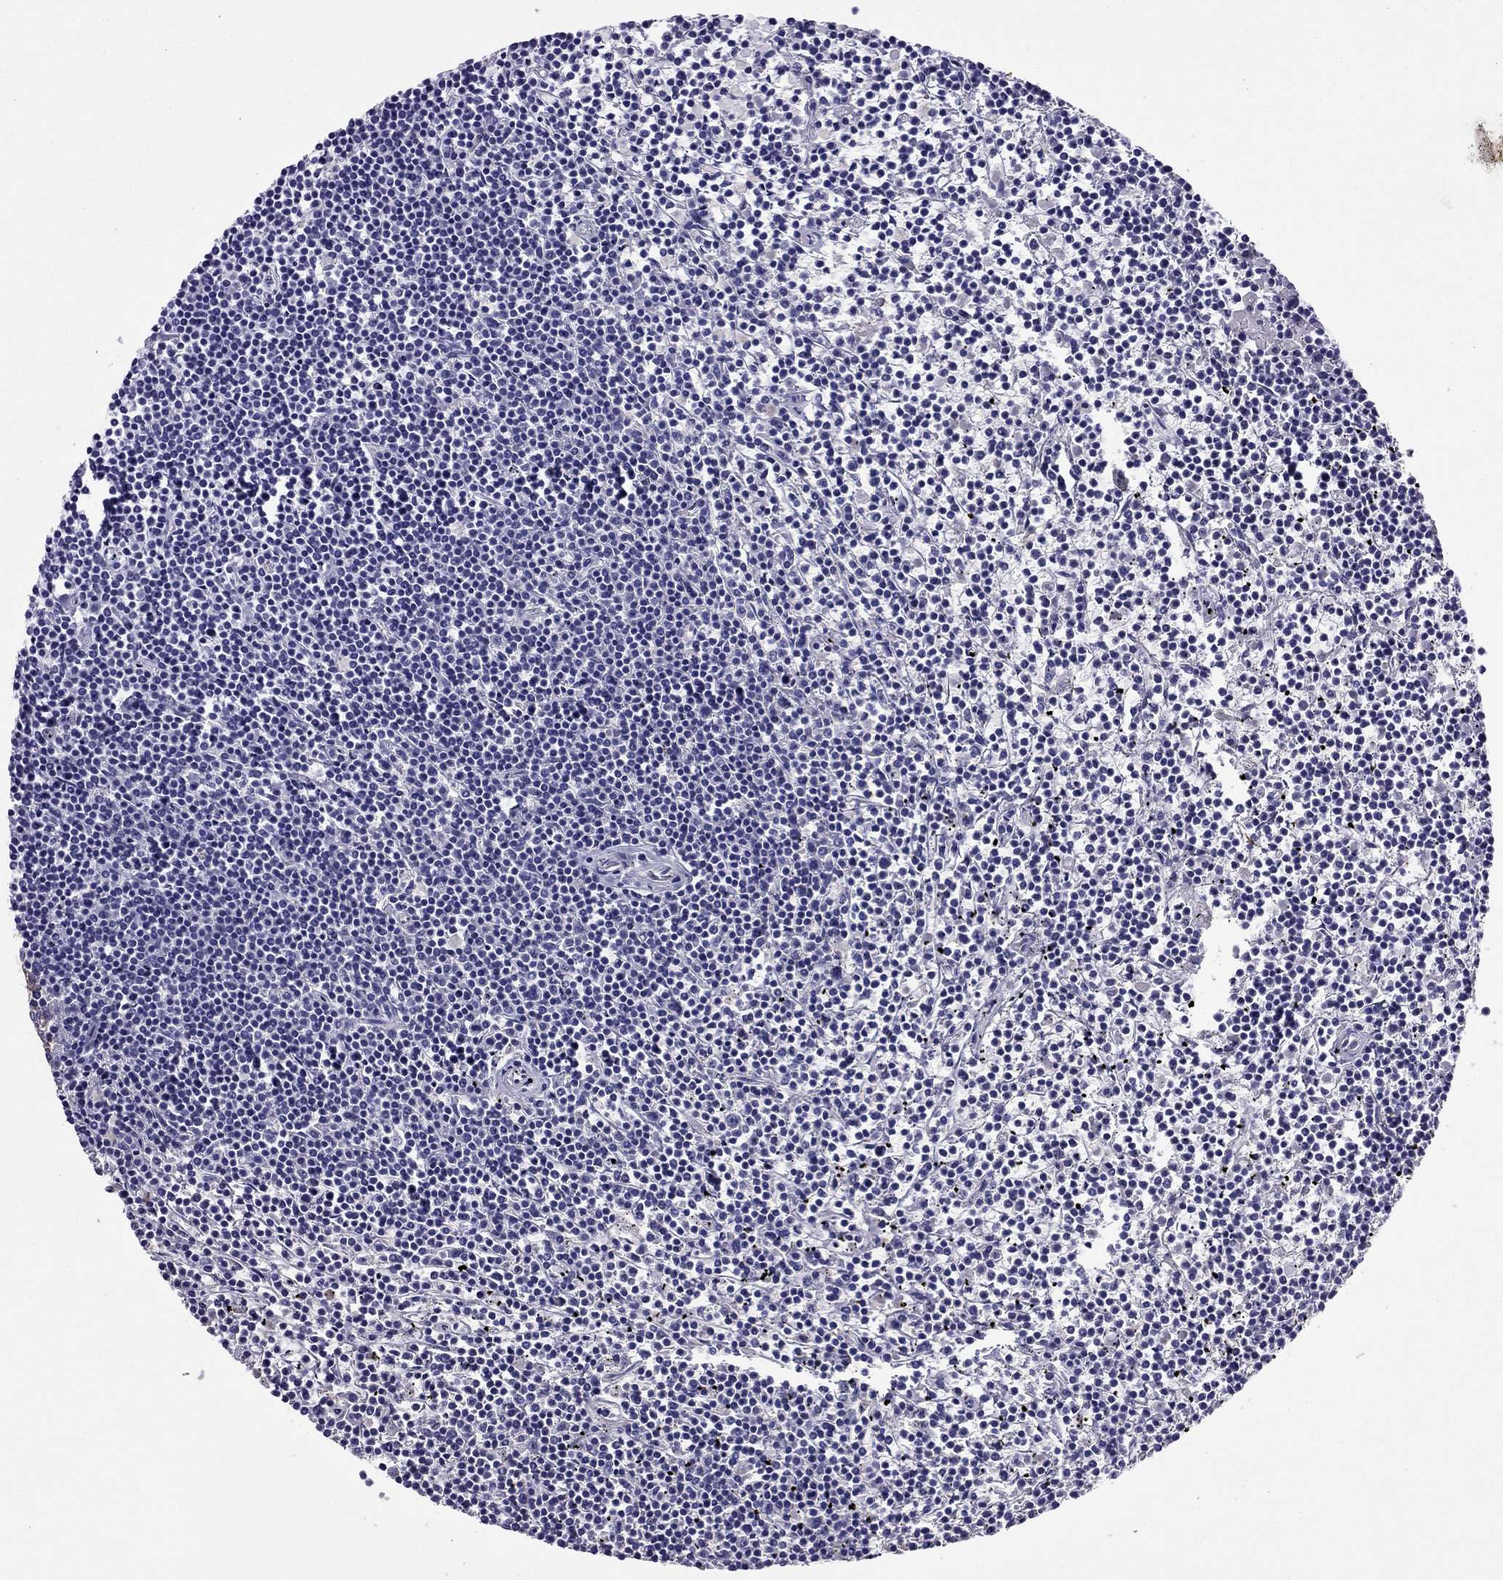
{"staining": {"intensity": "negative", "quantity": "none", "location": "none"}, "tissue": "lymphoma", "cell_type": "Tumor cells", "image_type": "cancer", "snomed": [{"axis": "morphology", "description": "Malignant lymphoma, non-Hodgkin's type, Low grade"}, {"axis": "topography", "description": "Spleen"}], "caption": "The image reveals no significant positivity in tumor cells of malignant lymphoma, non-Hodgkin's type (low-grade).", "gene": "TBC1D21", "patient": {"sex": "female", "age": 19}}